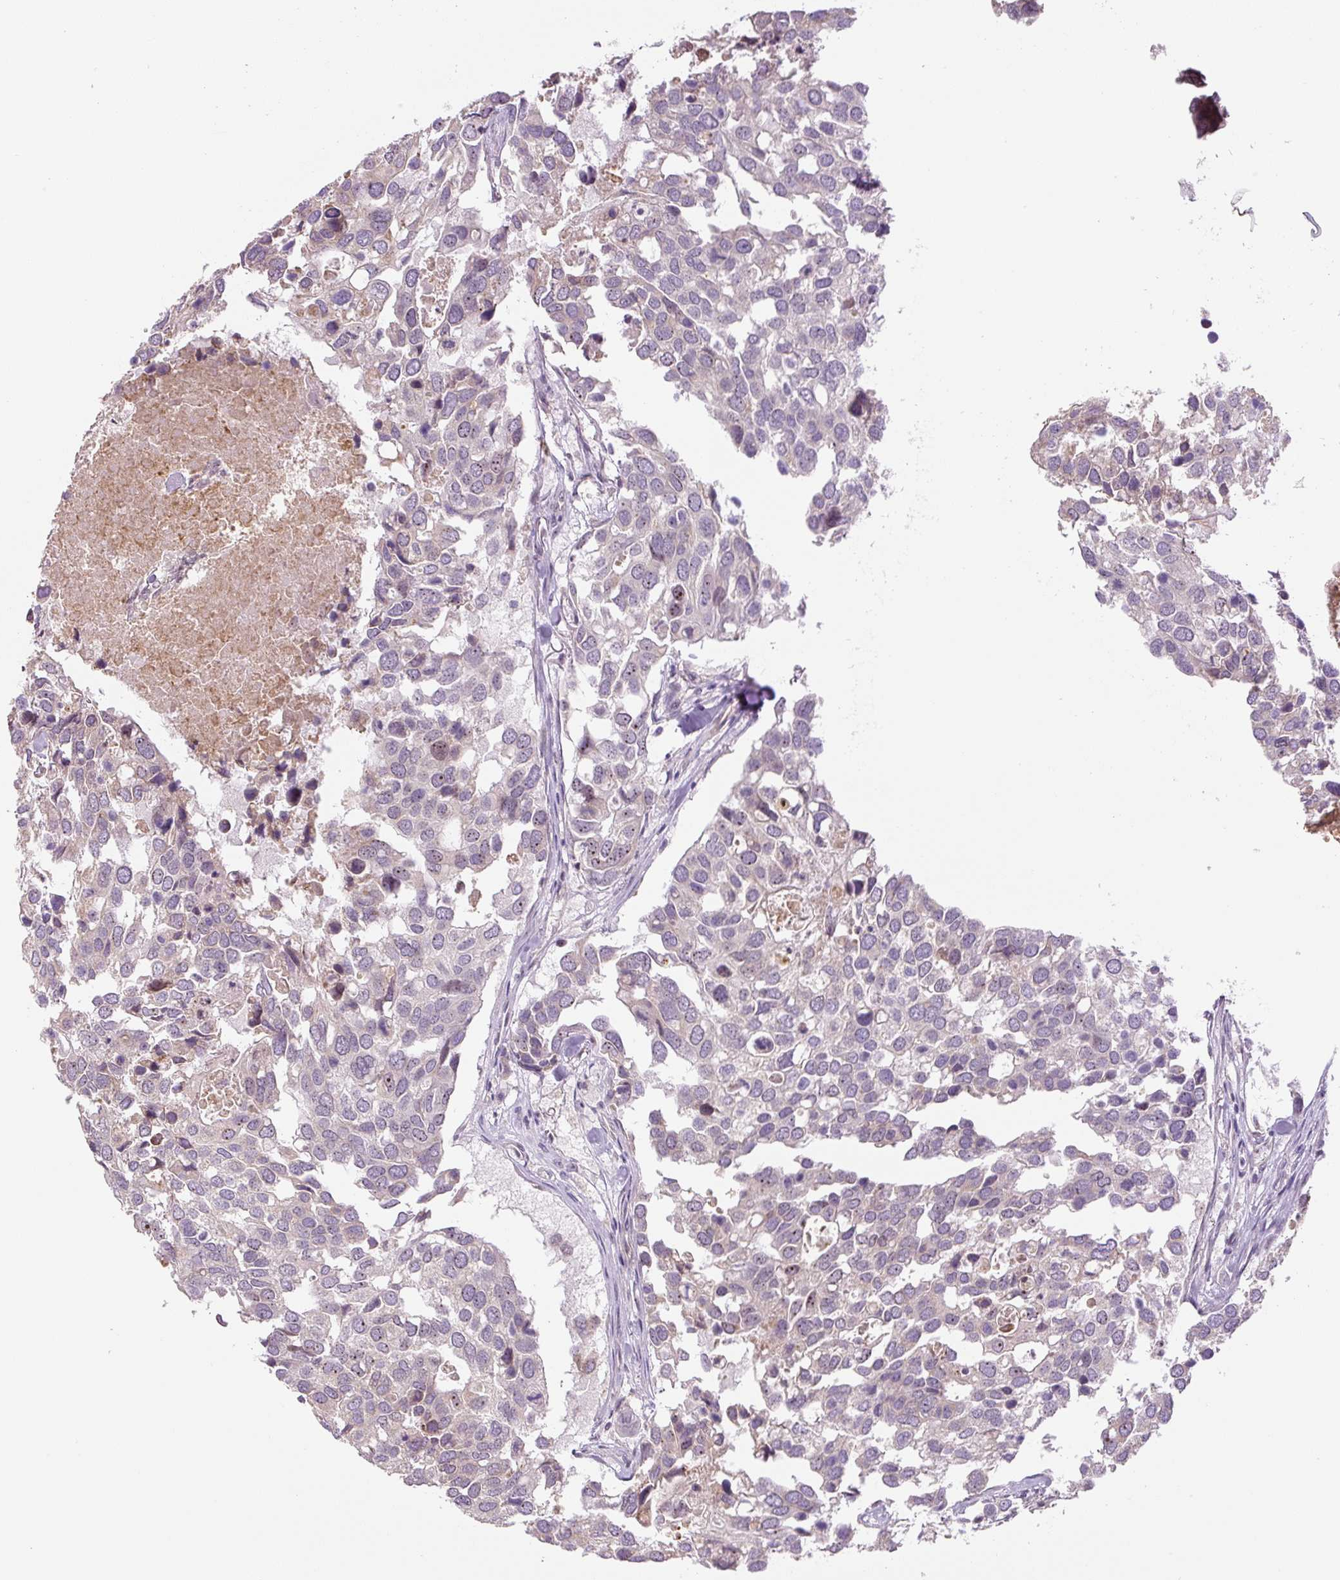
{"staining": {"intensity": "negative", "quantity": "none", "location": "none"}, "tissue": "breast cancer", "cell_type": "Tumor cells", "image_type": "cancer", "snomed": [{"axis": "morphology", "description": "Duct carcinoma"}, {"axis": "topography", "description": "Breast"}], "caption": "This is a micrograph of immunohistochemistry staining of breast invasive ductal carcinoma, which shows no positivity in tumor cells.", "gene": "TMEM151B", "patient": {"sex": "female", "age": 83}}